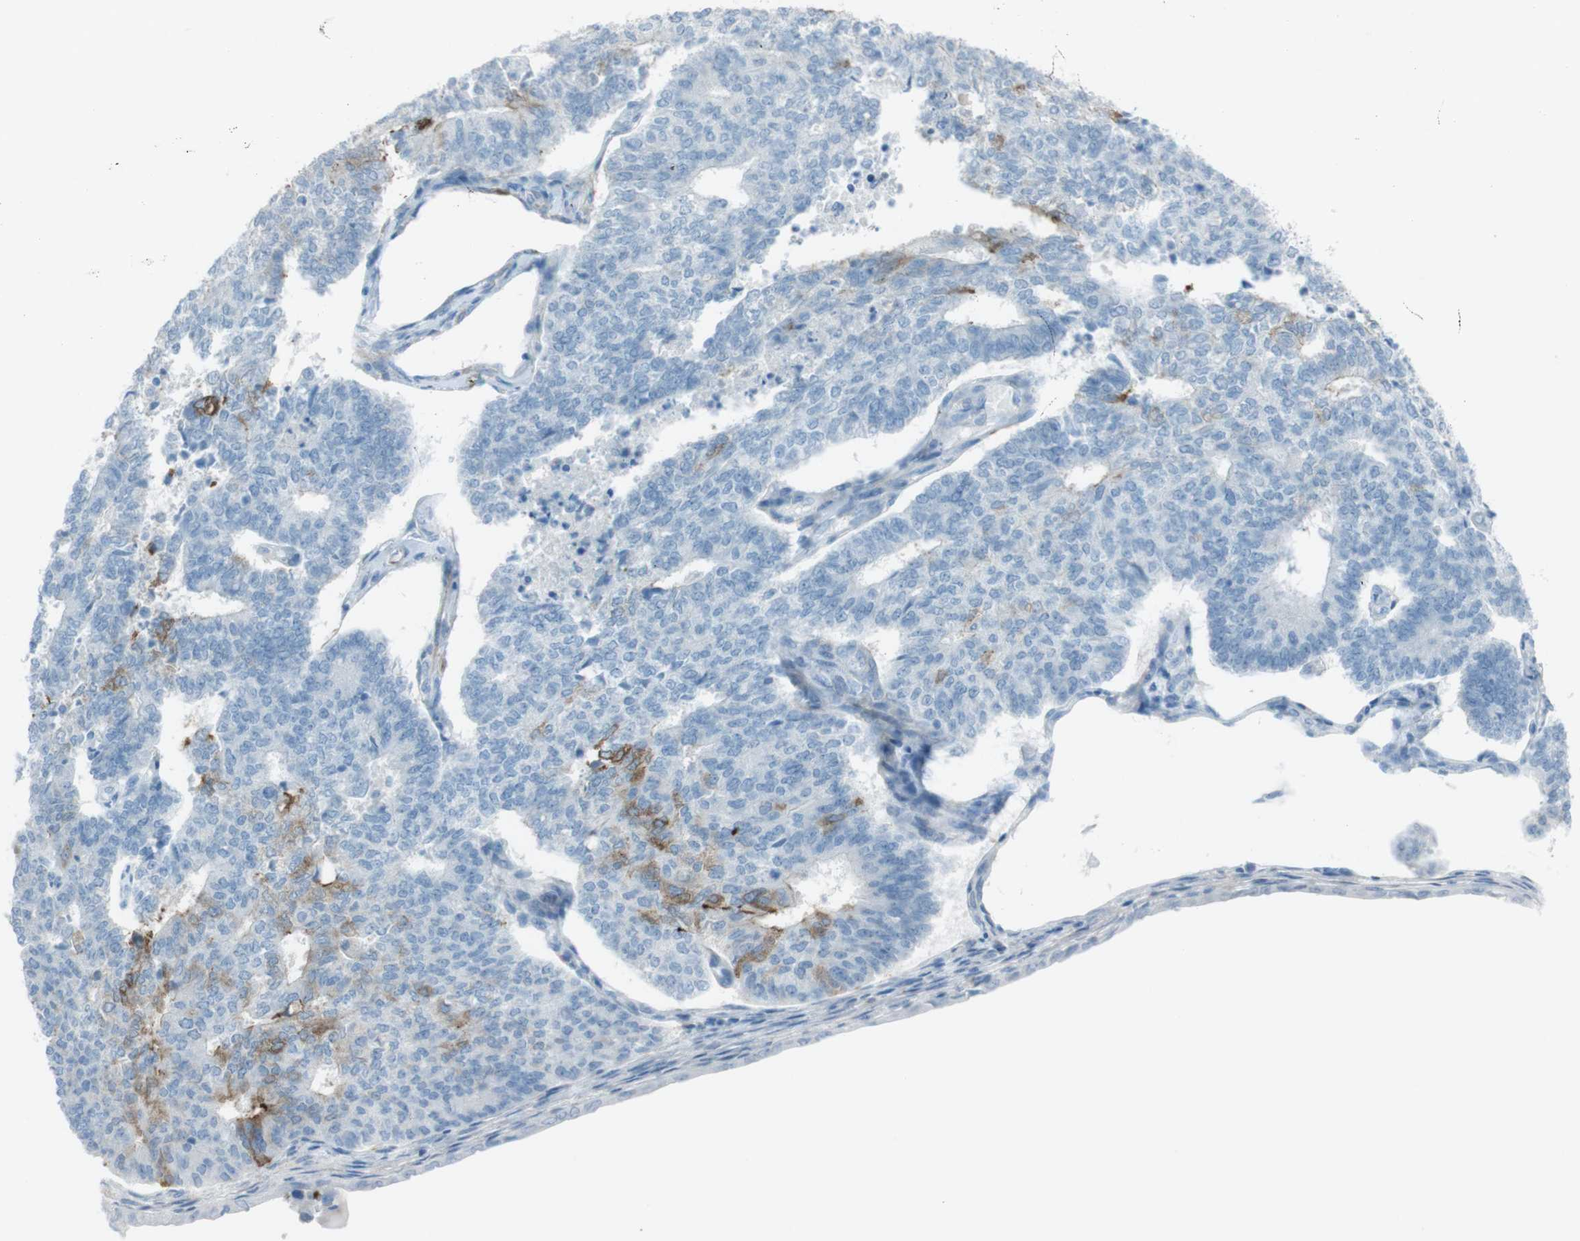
{"staining": {"intensity": "weak", "quantity": "<25%", "location": "cytoplasmic/membranous"}, "tissue": "endometrial cancer", "cell_type": "Tumor cells", "image_type": "cancer", "snomed": [{"axis": "morphology", "description": "Adenocarcinoma, NOS"}, {"axis": "topography", "description": "Endometrium"}], "caption": "Adenocarcinoma (endometrial) was stained to show a protein in brown. There is no significant expression in tumor cells.", "gene": "TUBB2A", "patient": {"sex": "female", "age": 70}}